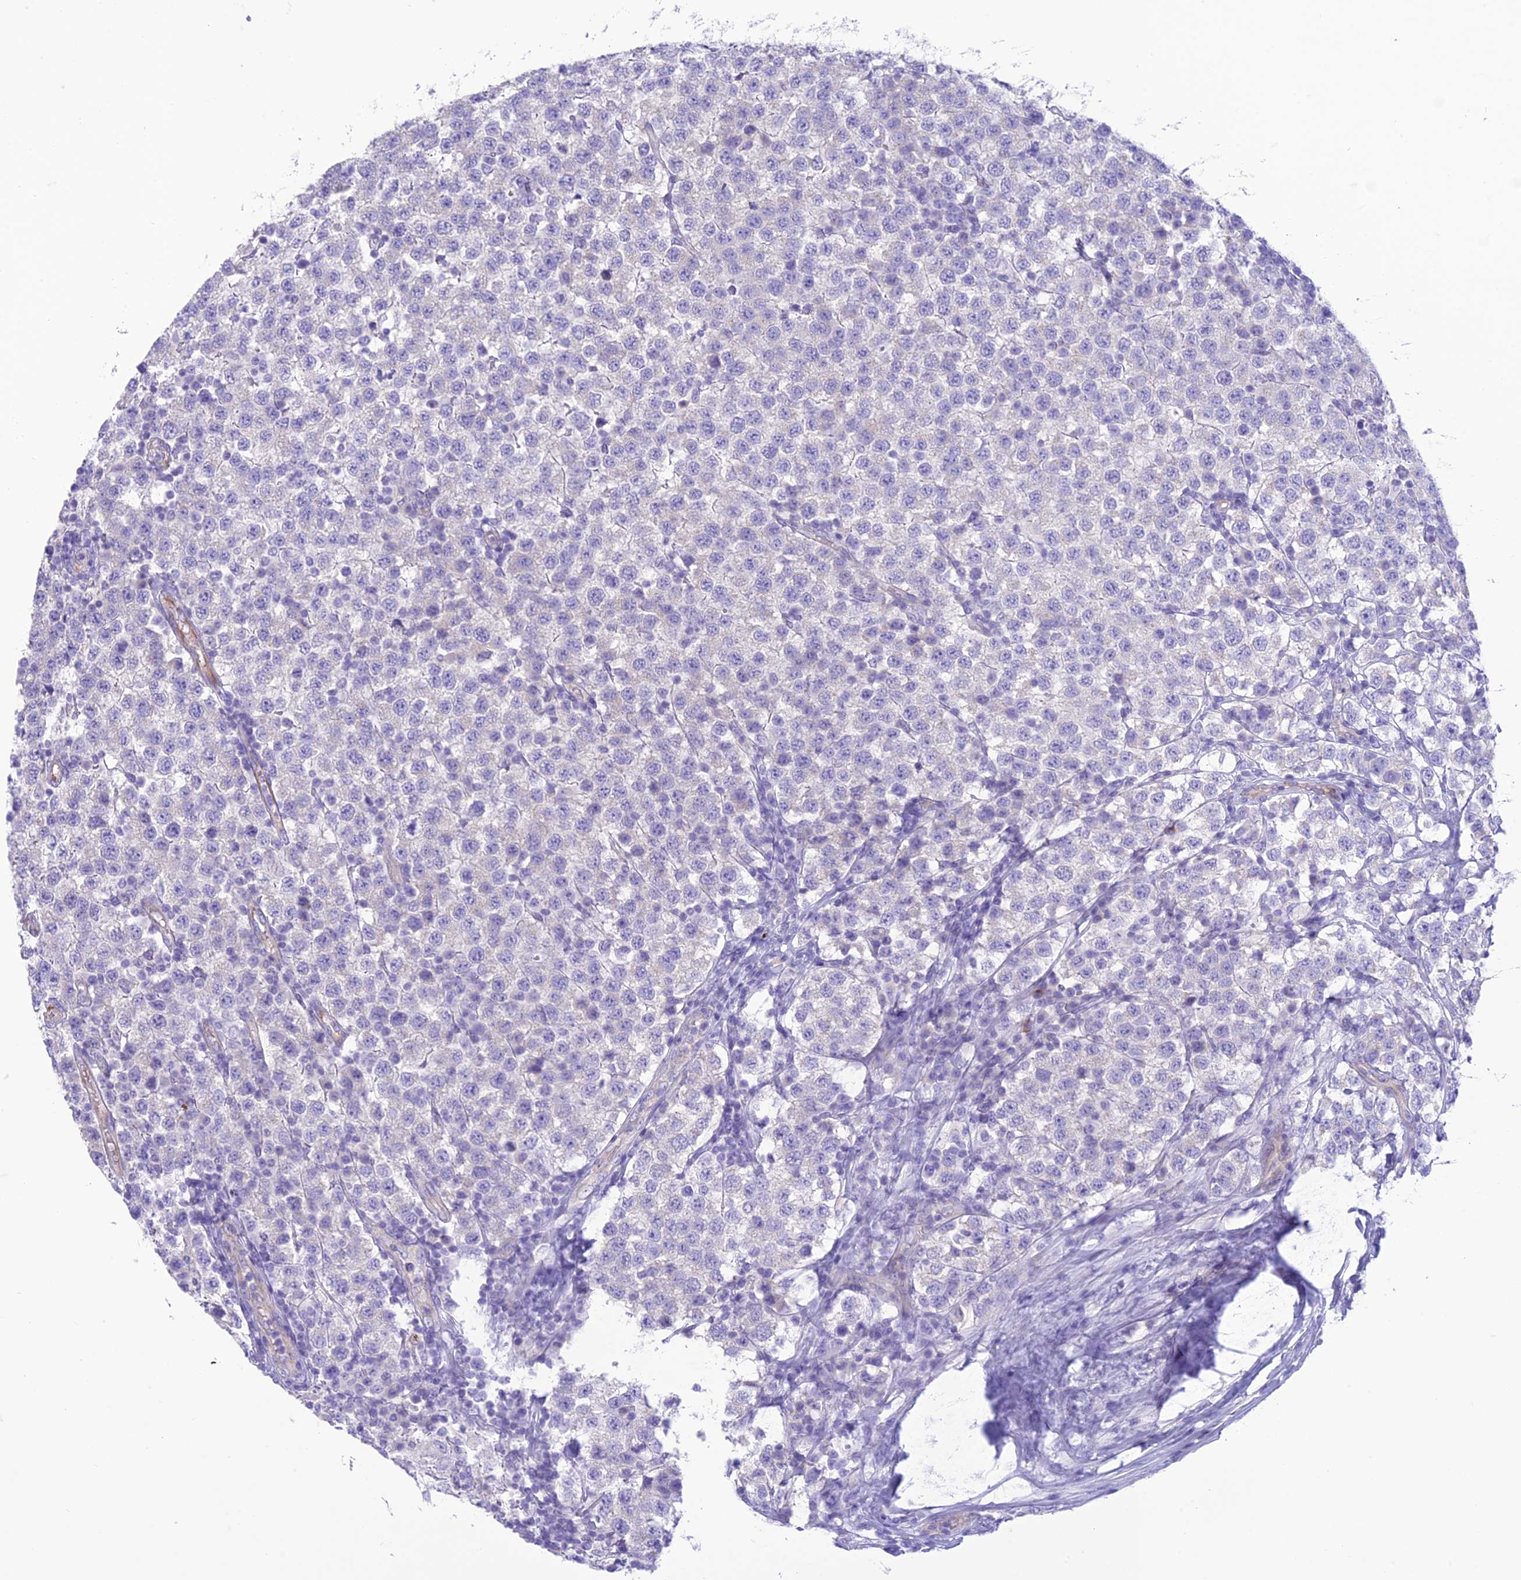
{"staining": {"intensity": "negative", "quantity": "none", "location": "none"}, "tissue": "testis cancer", "cell_type": "Tumor cells", "image_type": "cancer", "snomed": [{"axis": "morphology", "description": "Seminoma, NOS"}, {"axis": "topography", "description": "Testis"}], "caption": "Human testis cancer (seminoma) stained for a protein using immunohistochemistry displays no staining in tumor cells.", "gene": "DHDH", "patient": {"sex": "male", "age": 34}}